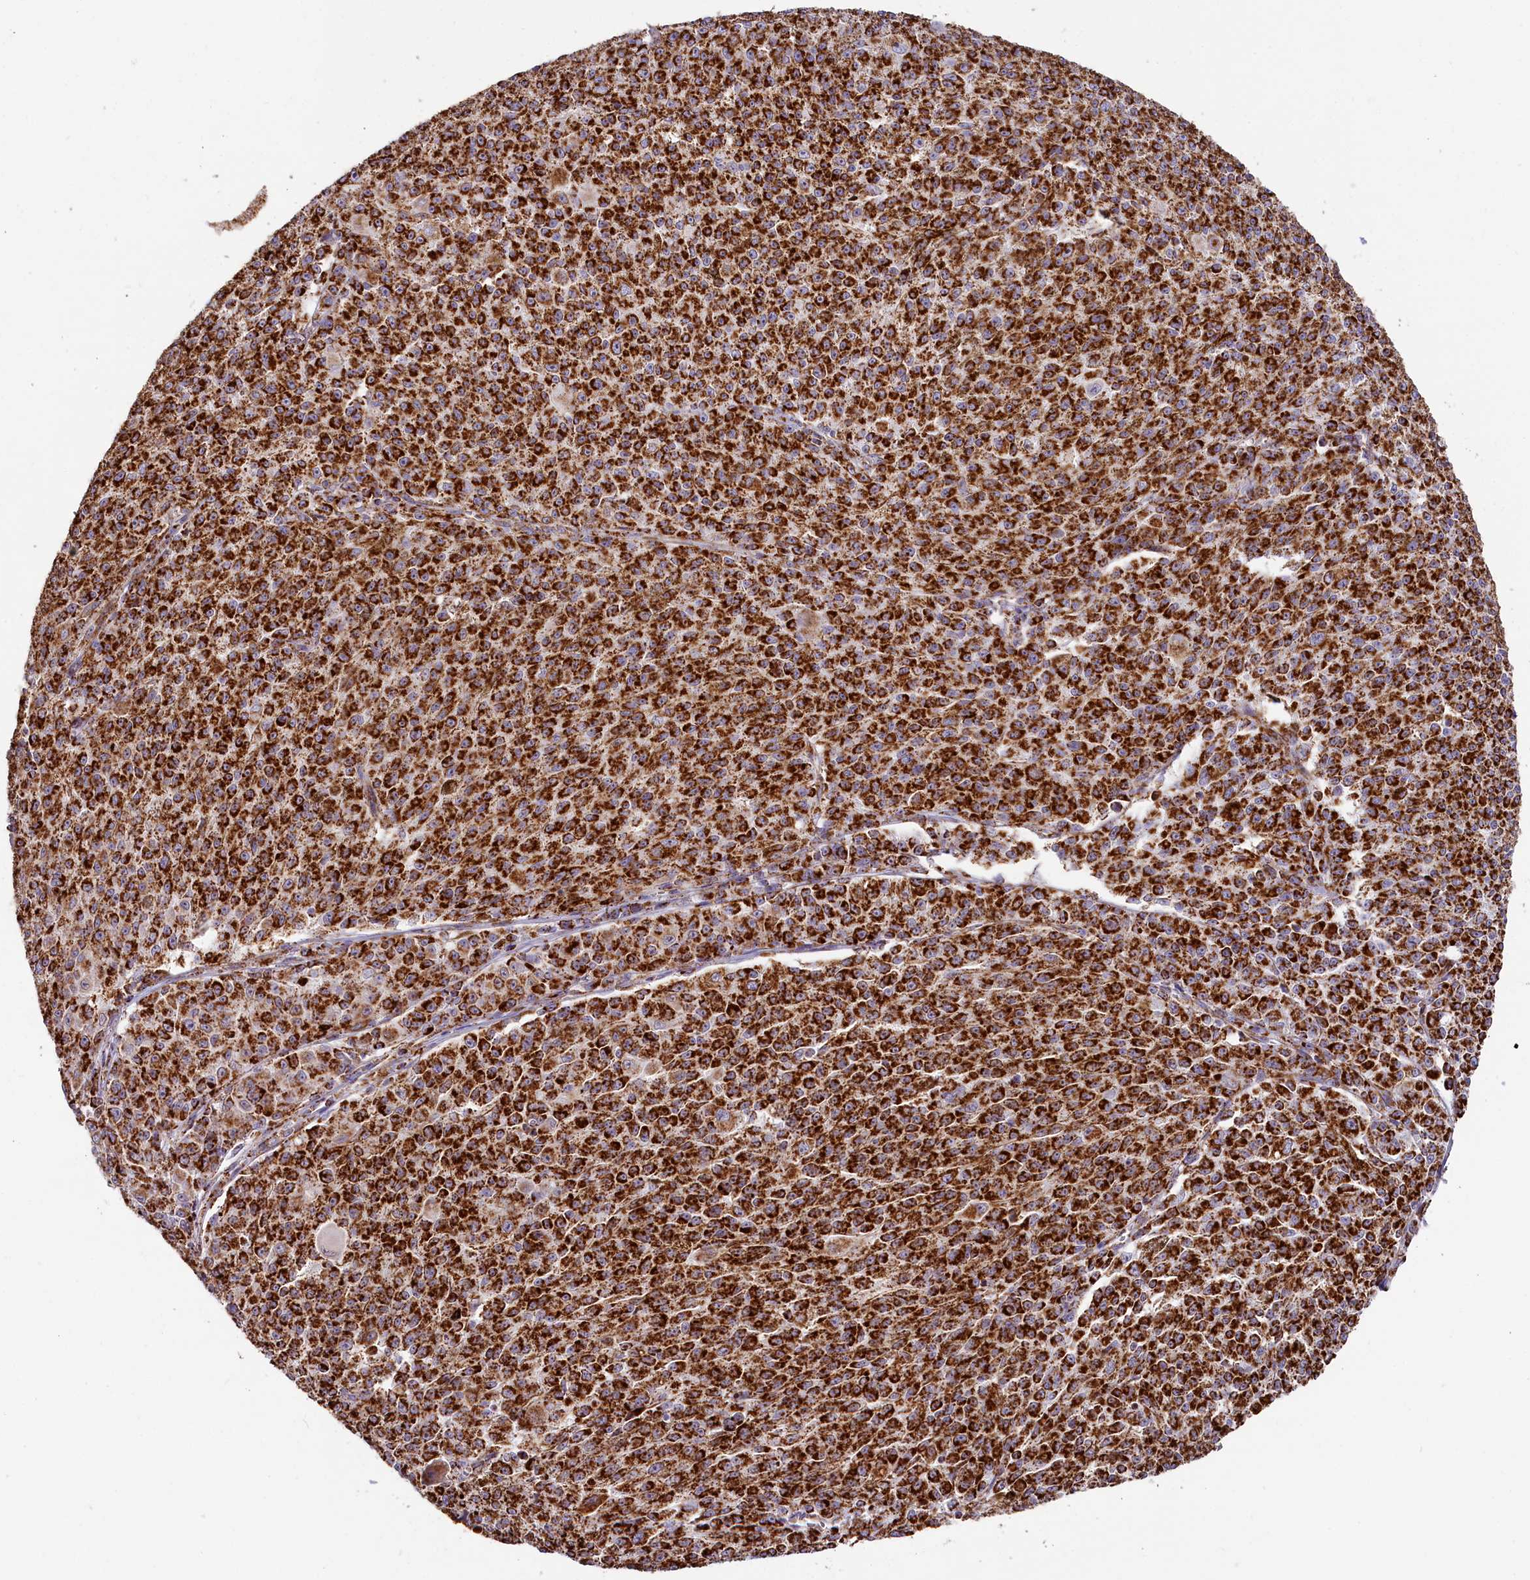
{"staining": {"intensity": "strong", "quantity": ">75%", "location": "cytoplasmic/membranous"}, "tissue": "melanoma", "cell_type": "Tumor cells", "image_type": "cancer", "snomed": [{"axis": "morphology", "description": "Malignant melanoma, NOS"}, {"axis": "topography", "description": "Skin"}], "caption": "Tumor cells demonstrate high levels of strong cytoplasmic/membranous positivity in about >75% of cells in human melanoma.", "gene": "NDUFA8", "patient": {"sex": "female", "age": 52}}